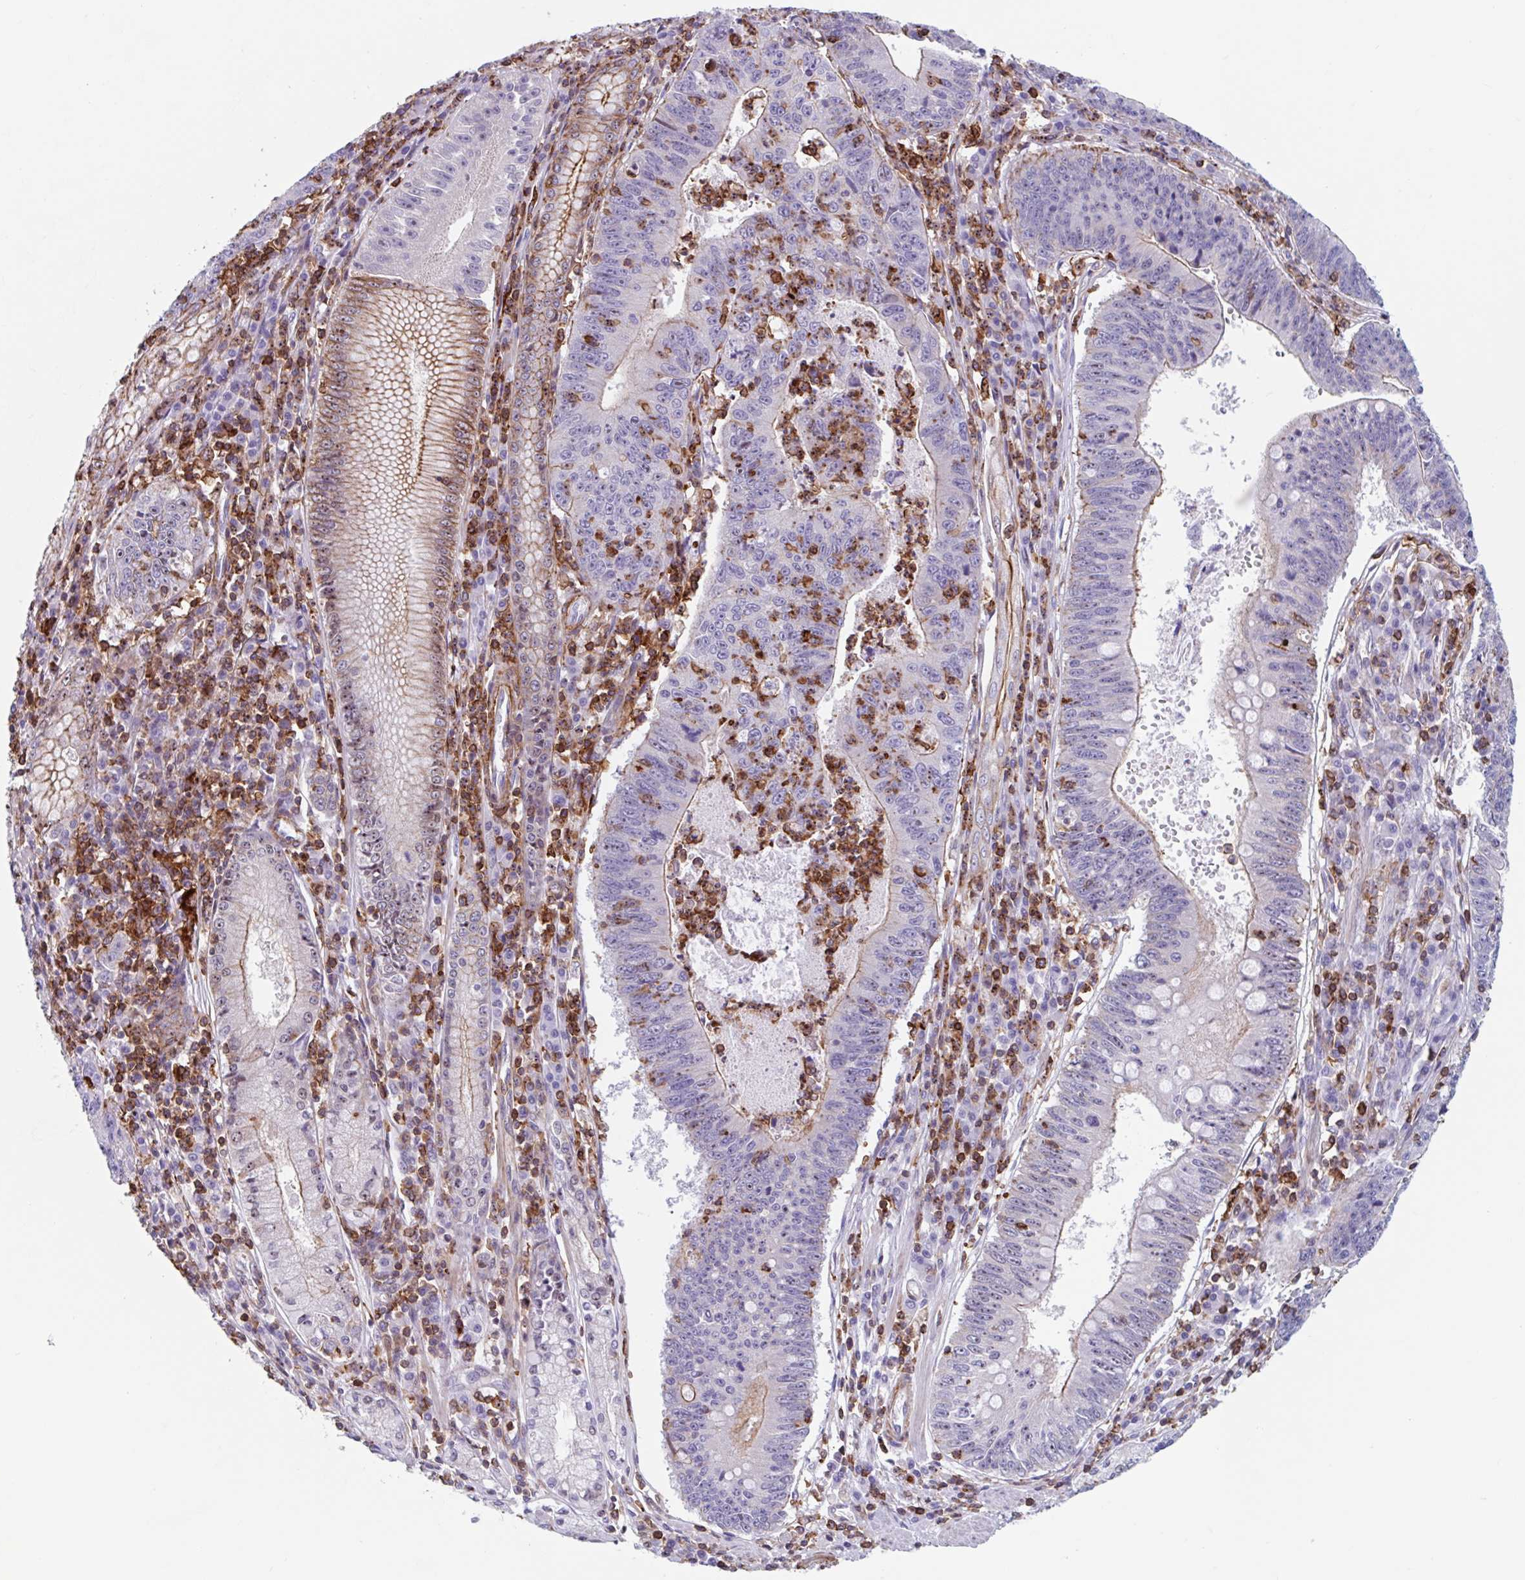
{"staining": {"intensity": "weak", "quantity": "25%-75%", "location": "cytoplasmic/membranous"}, "tissue": "stomach cancer", "cell_type": "Tumor cells", "image_type": "cancer", "snomed": [{"axis": "morphology", "description": "Adenocarcinoma, NOS"}, {"axis": "topography", "description": "Stomach"}], "caption": "This photomicrograph exhibits IHC staining of stomach cancer (adenocarcinoma), with low weak cytoplasmic/membranous staining in approximately 25%-75% of tumor cells.", "gene": "EFHD1", "patient": {"sex": "male", "age": 59}}